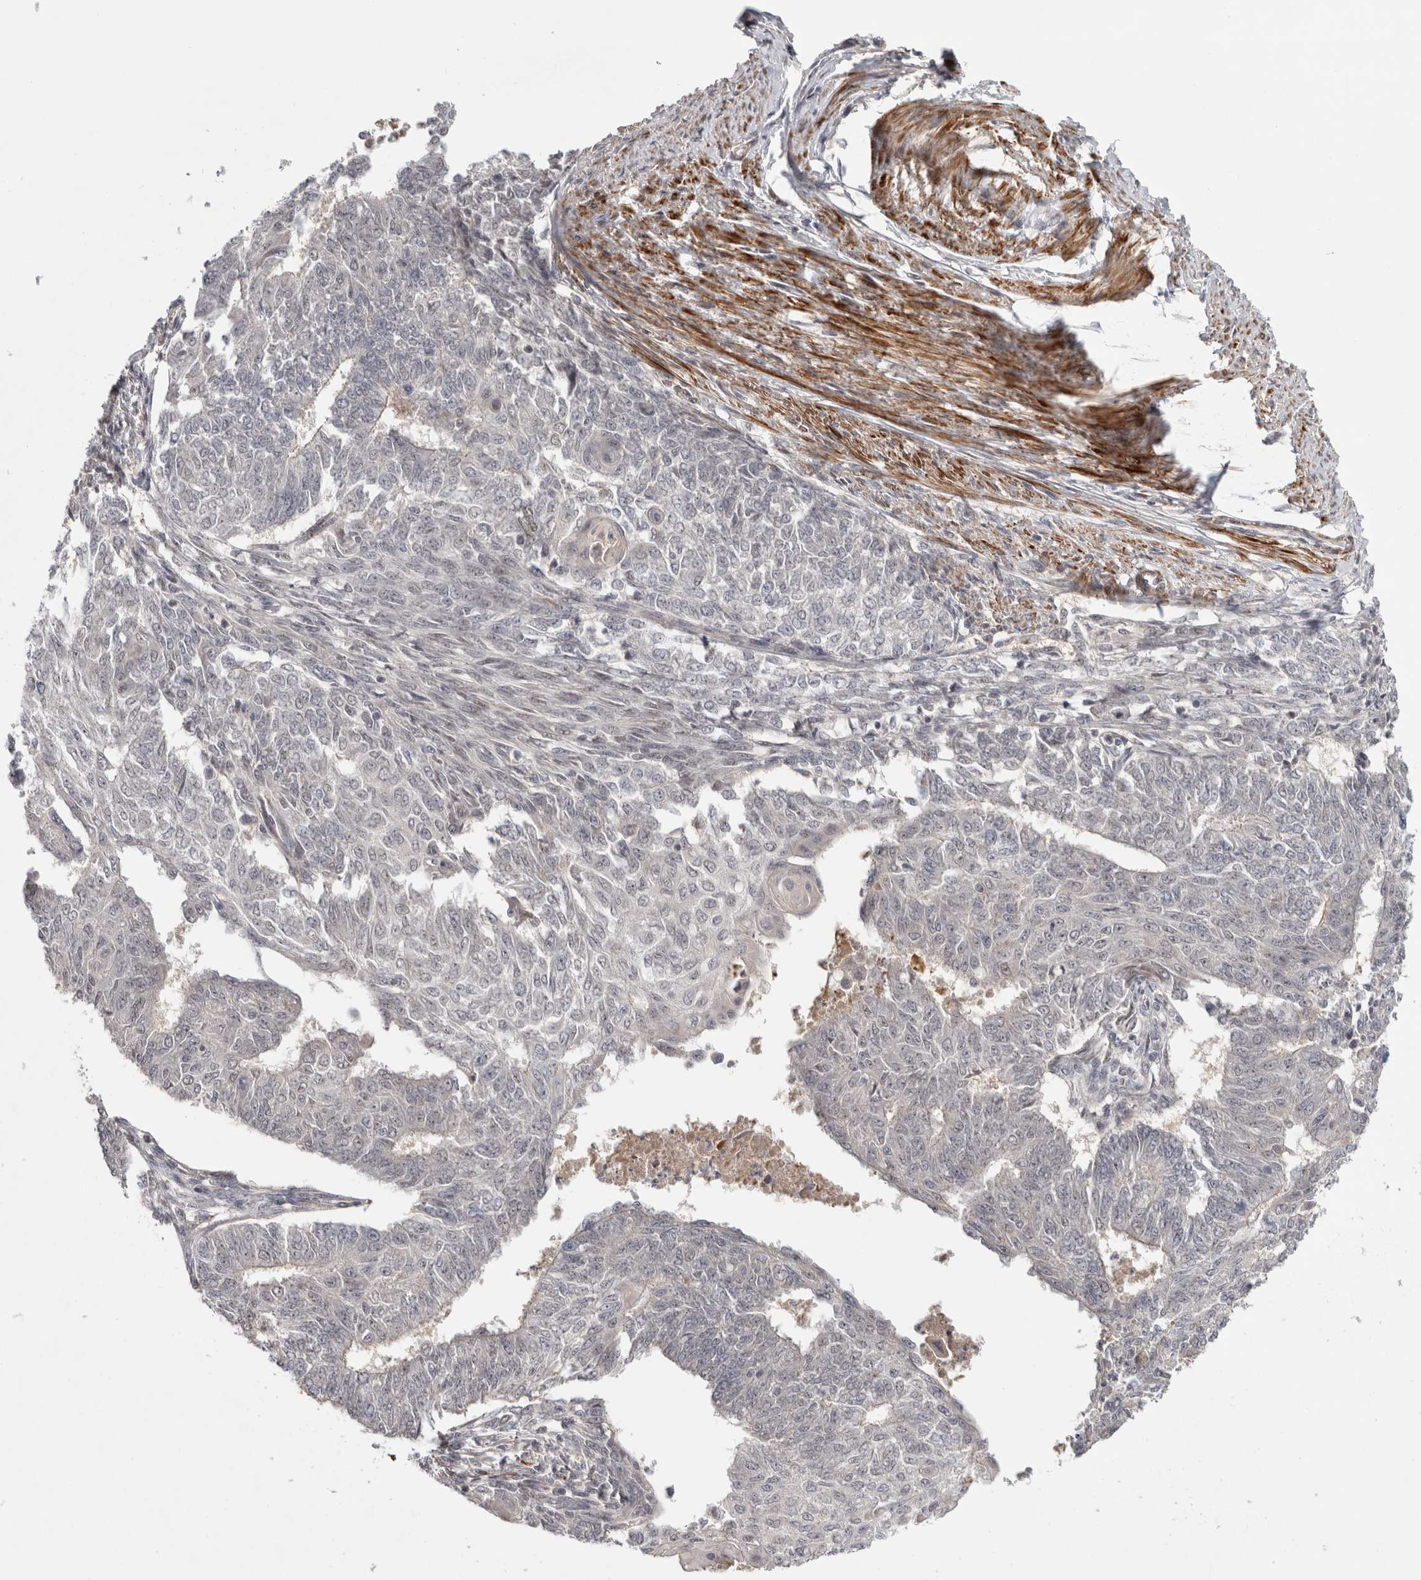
{"staining": {"intensity": "negative", "quantity": "none", "location": "none"}, "tissue": "endometrial cancer", "cell_type": "Tumor cells", "image_type": "cancer", "snomed": [{"axis": "morphology", "description": "Adenocarcinoma, NOS"}, {"axis": "topography", "description": "Endometrium"}], "caption": "Immunohistochemistry image of neoplastic tissue: human adenocarcinoma (endometrial) stained with DAB displays no significant protein expression in tumor cells.", "gene": "ZNF318", "patient": {"sex": "female", "age": 32}}